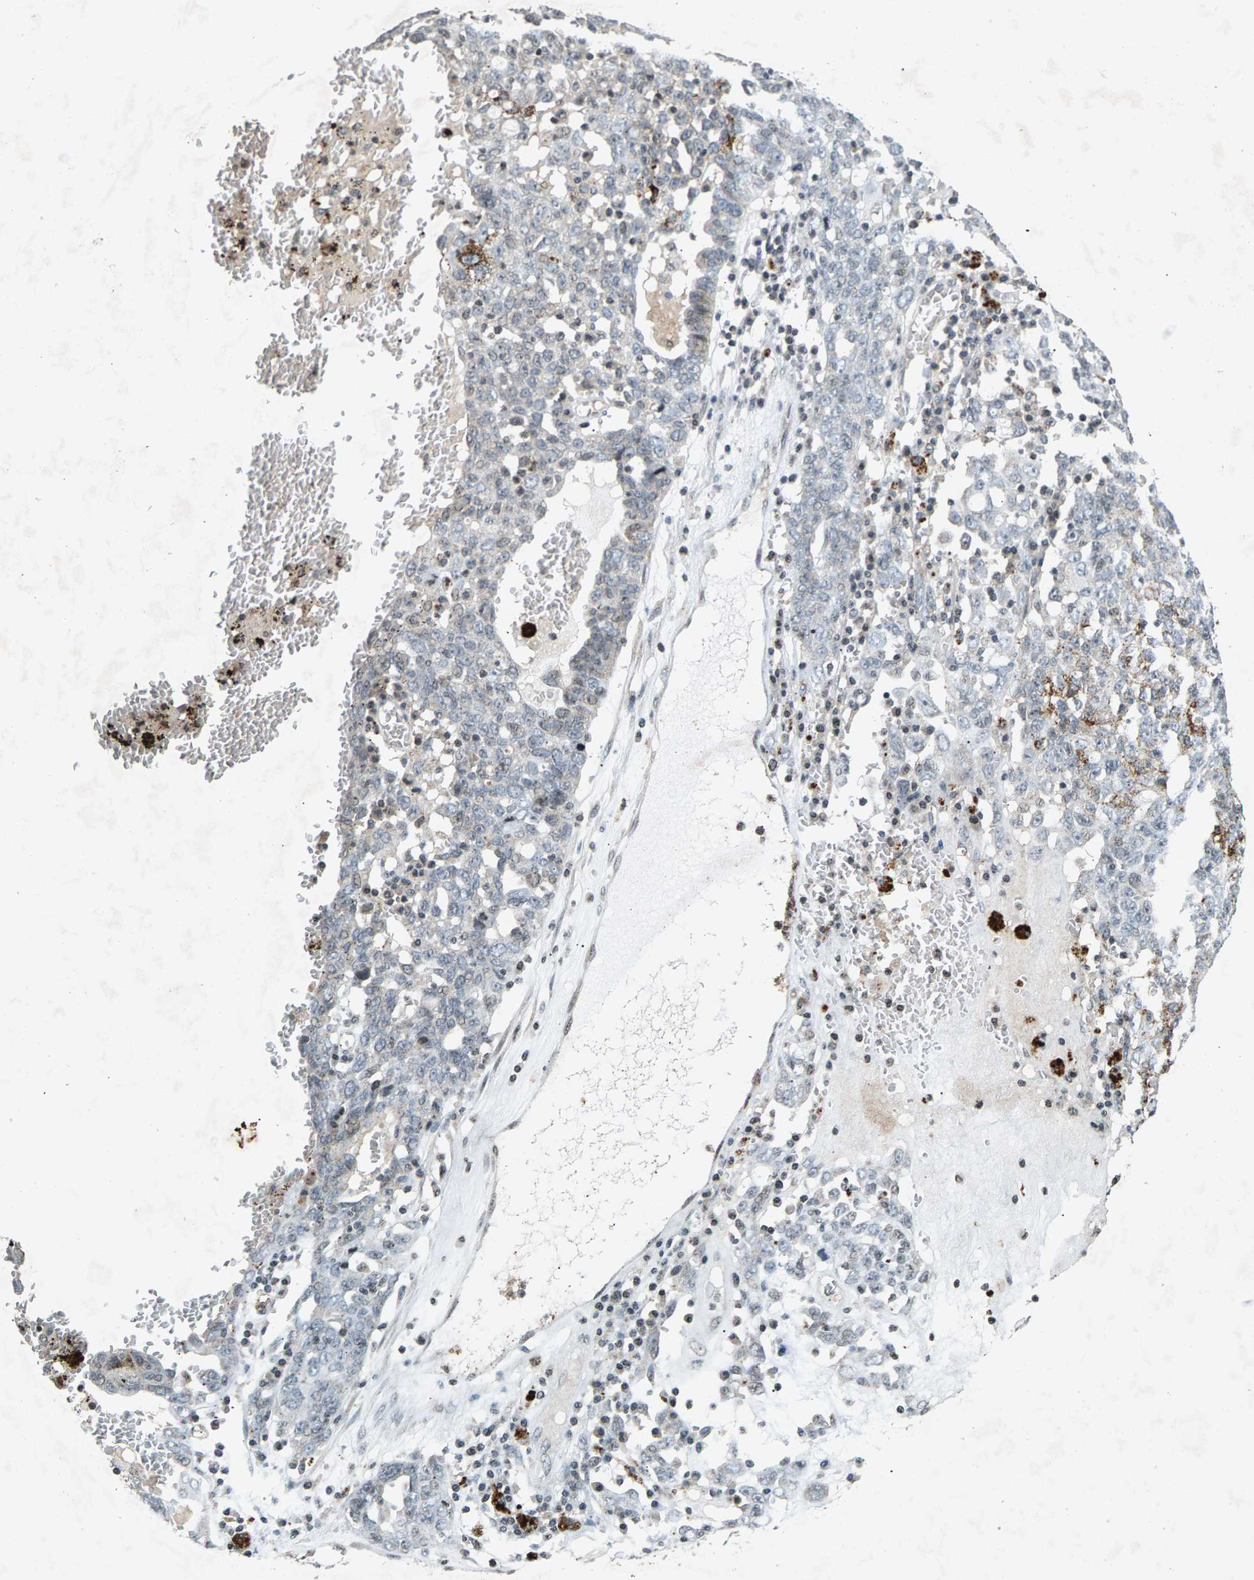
{"staining": {"intensity": "negative", "quantity": "none", "location": "none"}, "tissue": "ovarian cancer", "cell_type": "Tumor cells", "image_type": "cancer", "snomed": [{"axis": "morphology", "description": "Carcinoma, endometroid"}, {"axis": "topography", "description": "Ovary"}], "caption": "Tumor cells show no significant protein expression in ovarian cancer (endometroid carcinoma). (DAB immunohistochemistry with hematoxylin counter stain).", "gene": "ZPR1", "patient": {"sex": "female", "age": 62}}